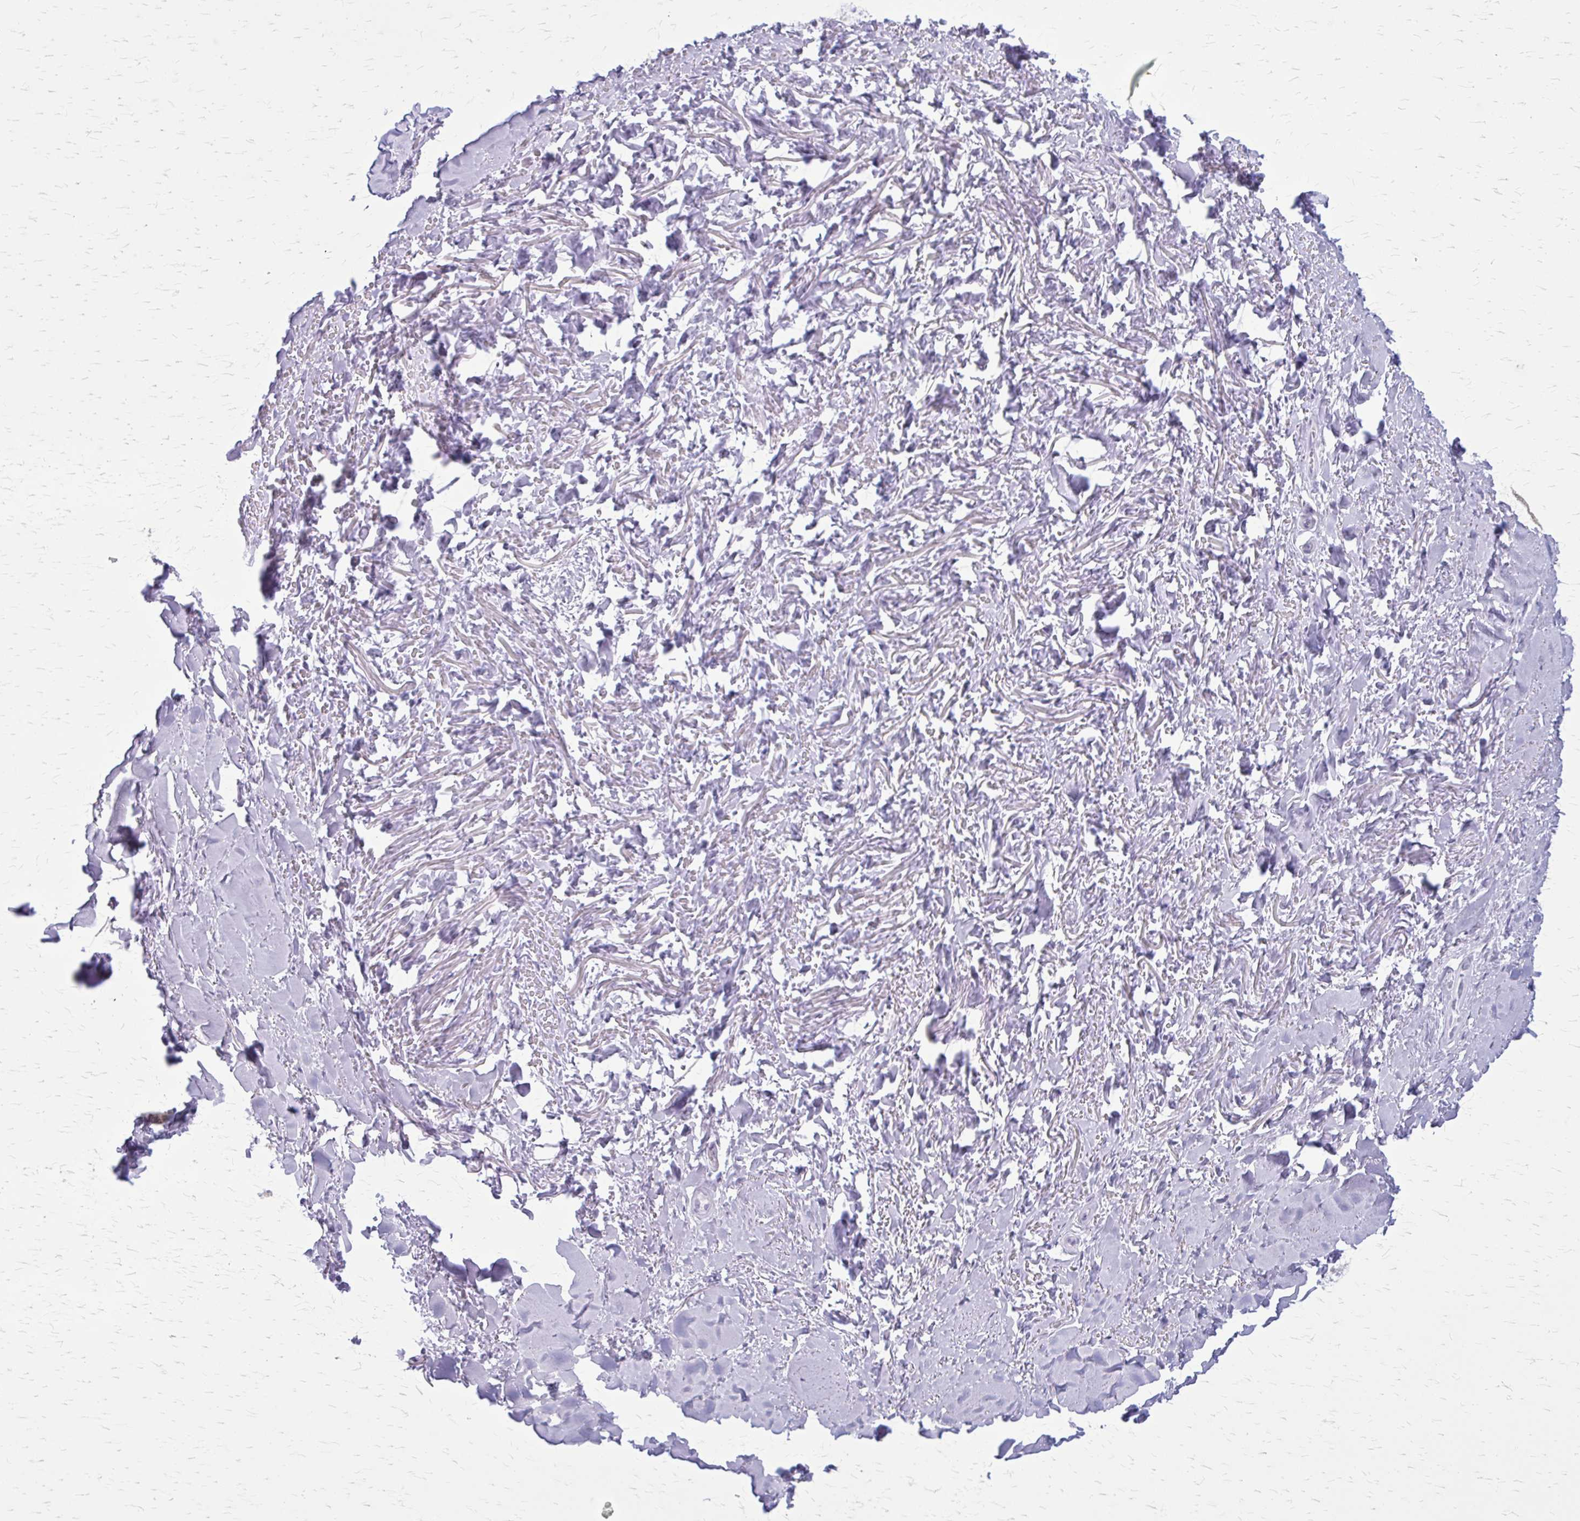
{"staining": {"intensity": "negative", "quantity": "none", "location": "none"}, "tissue": "adipose tissue", "cell_type": "Adipocytes", "image_type": "normal", "snomed": [{"axis": "morphology", "description": "Normal tissue, NOS"}, {"axis": "topography", "description": "Cartilage tissue"}, {"axis": "topography", "description": "Nasopharynx"}, {"axis": "topography", "description": "Thyroid gland"}], "caption": "DAB (3,3'-diaminobenzidine) immunohistochemical staining of normal adipose tissue reveals no significant staining in adipocytes.", "gene": "GAD1", "patient": {"sex": "male", "age": 63}}